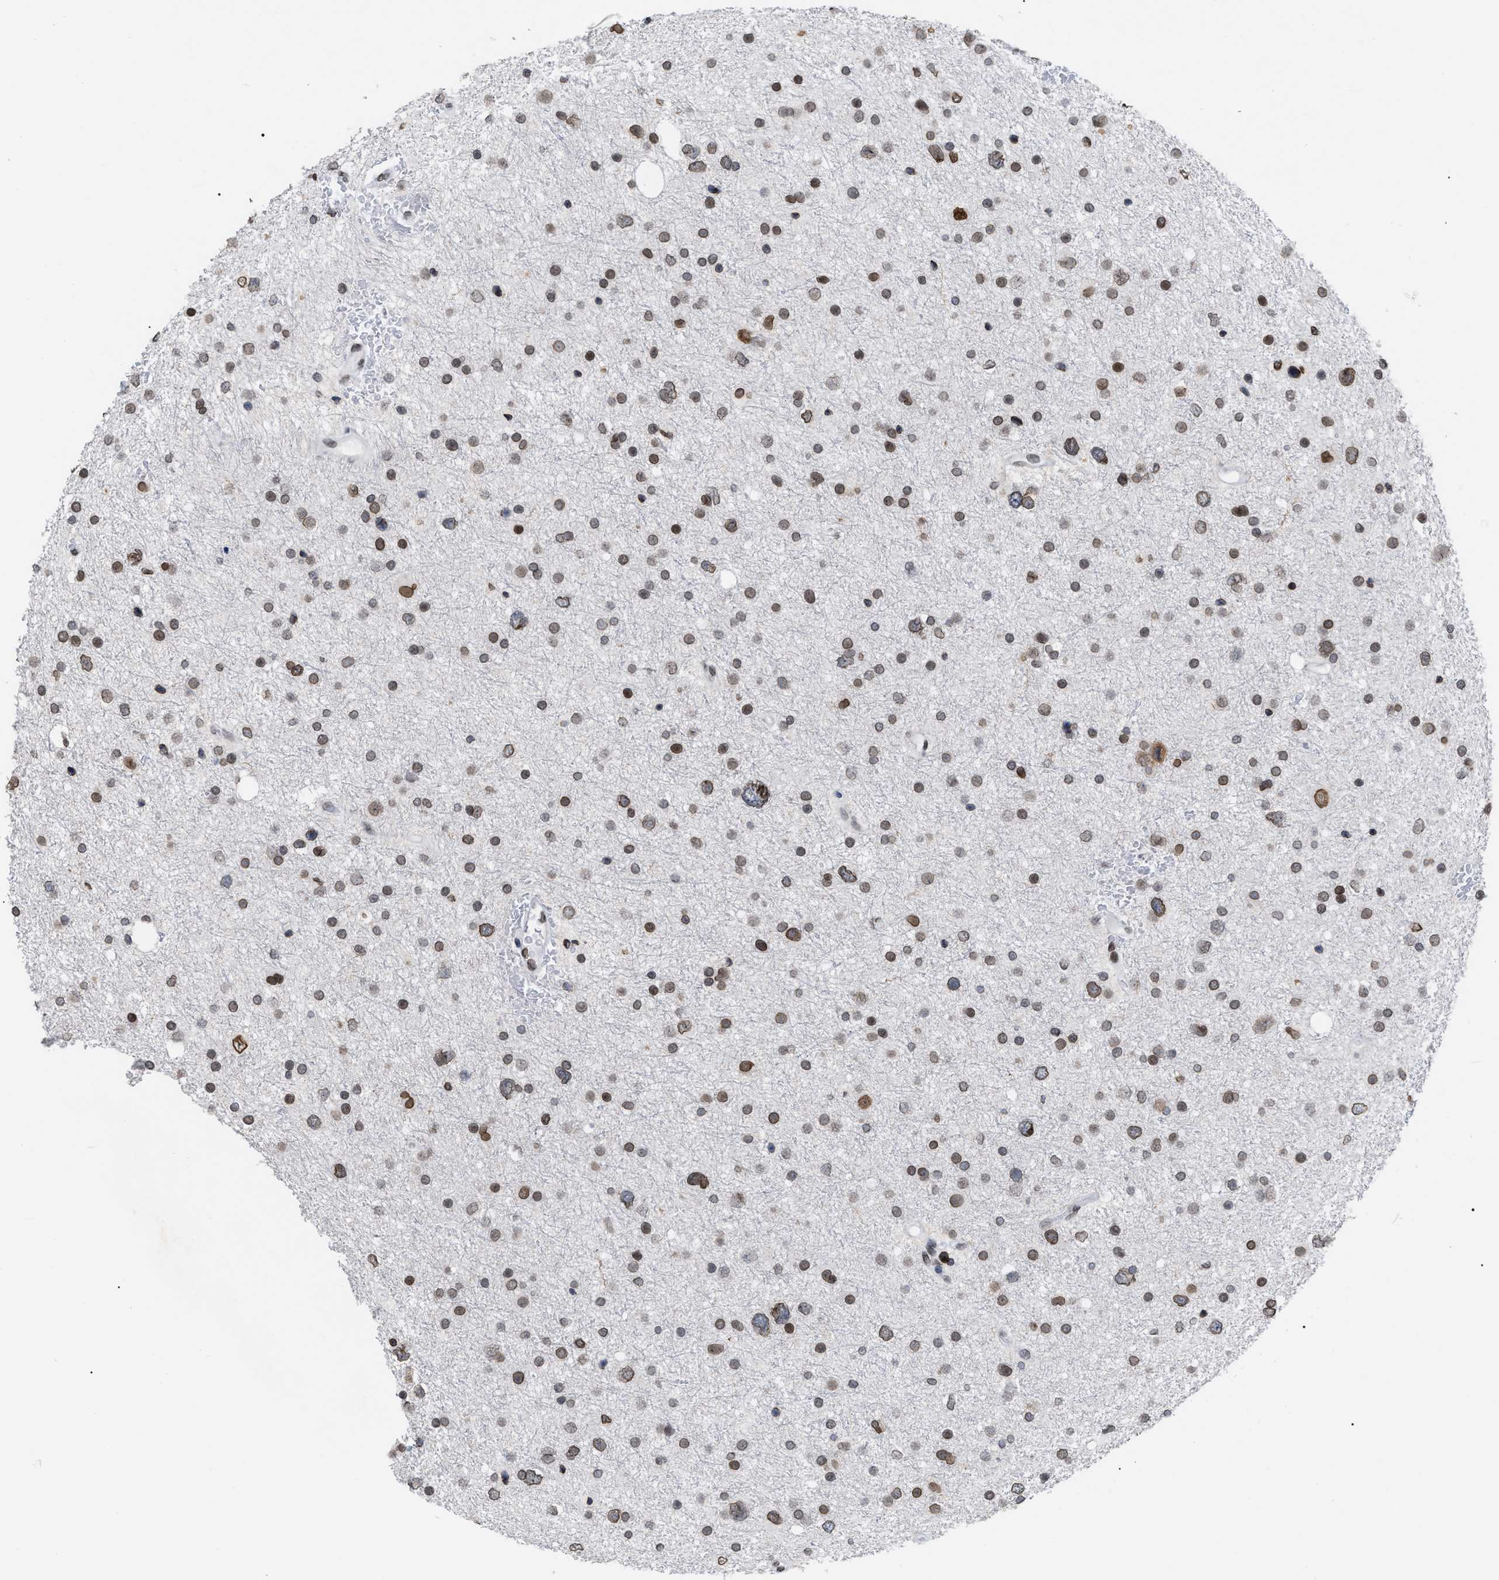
{"staining": {"intensity": "moderate", "quantity": ">75%", "location": "cytoplasmic/membranous,nuclear"}, "tissue": "glioma", "cell_type": "Tumor cells", "image_type": "cancer", "snomed": [{"axis": "morphology", "description": "Glioma, malignant, Low grade"}, {"axis": "topography", "description": "Brain"}], "caption": "Glioma tissue demonstrates moderate cytoplasmic/membranous and nuclear expression in about >75% of tumor cells, visualized by immunohistochemistry. (IHC, brightfield microscopy, high magnification).", "gene": "TPR", "patient": {"sex": "female", "age": 37}}